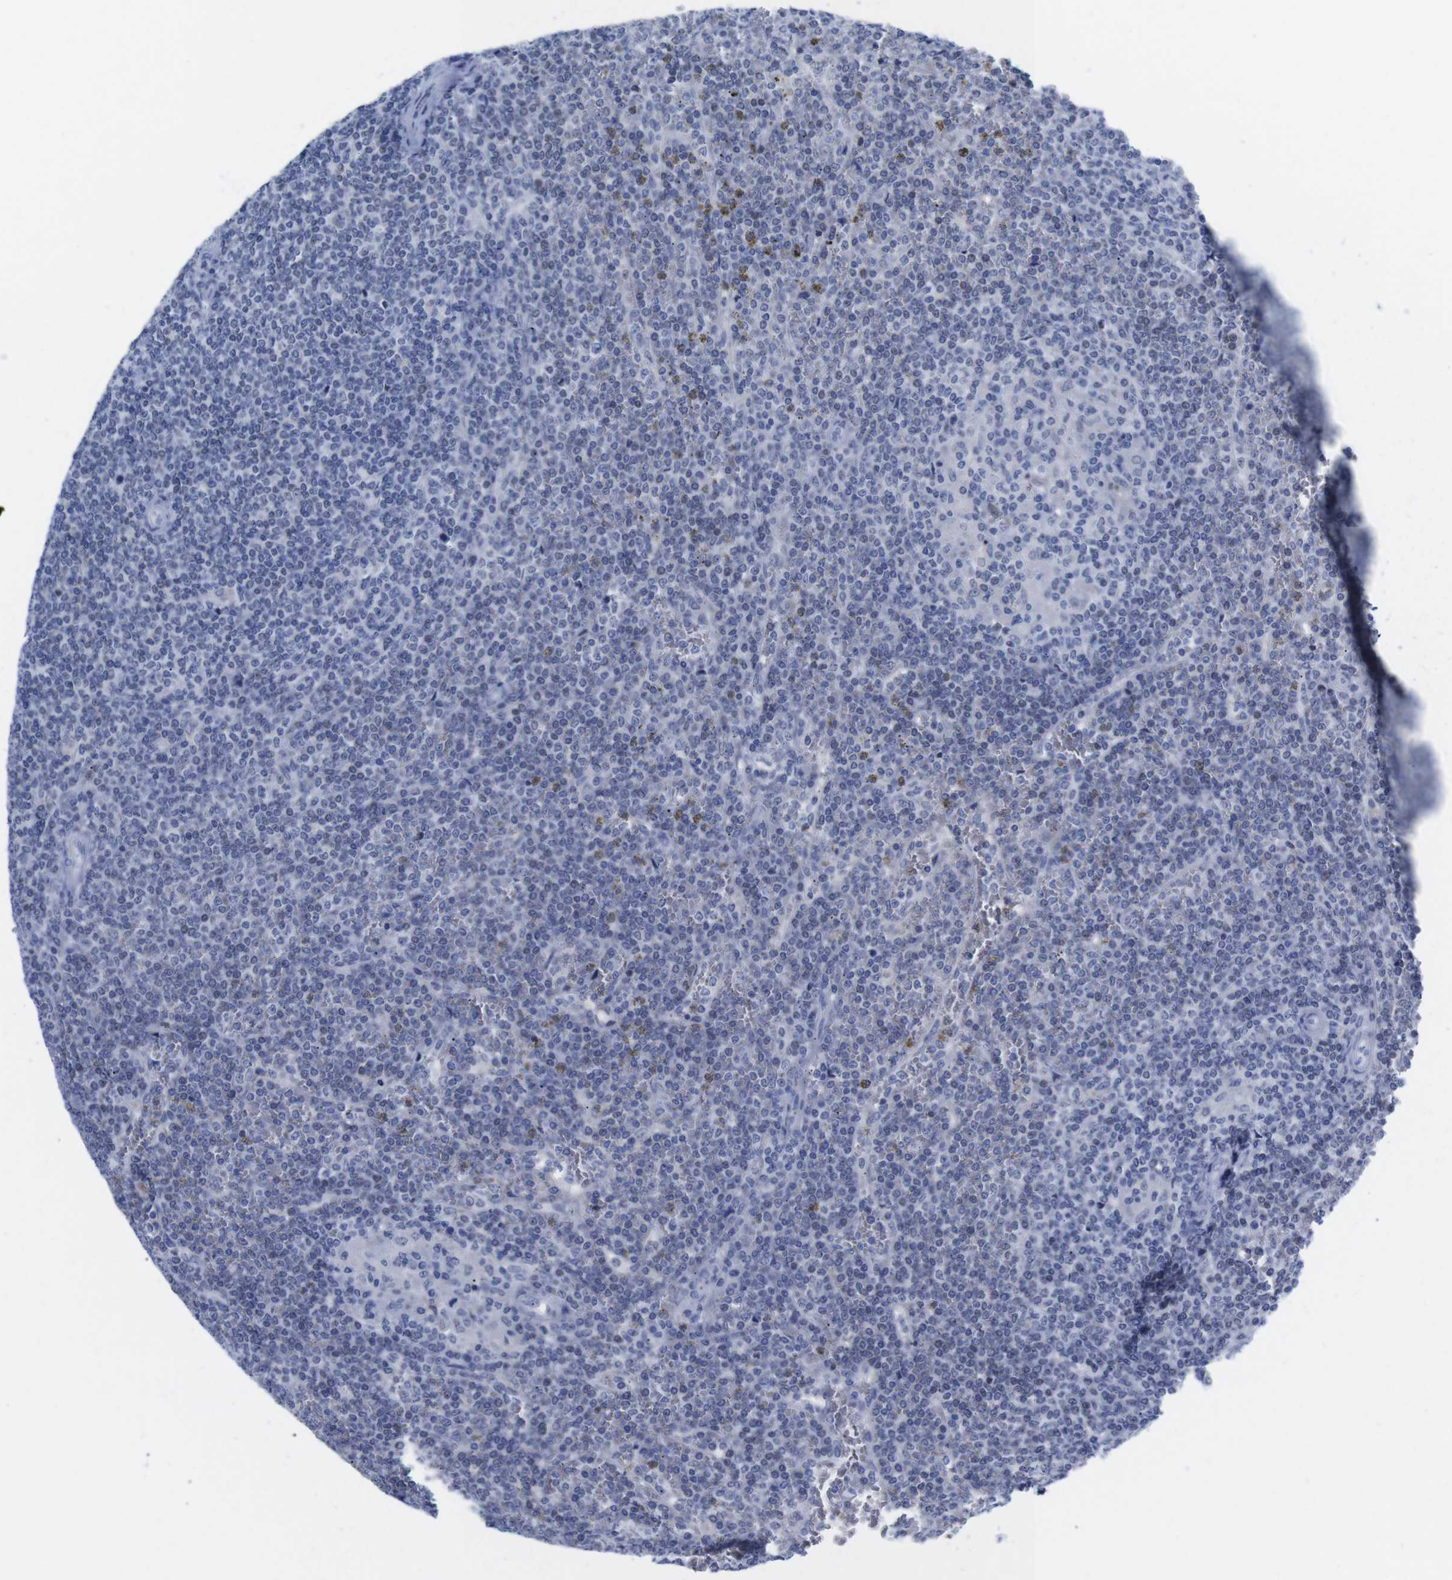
{"staining": {"intensity": "moderate", "quantity": "<25%", "location": "cytoplasmic/membranous"}, "tissue": "lymphoma", "cell_type": "Tumor cells", "image_type": "cancer", "snomed": [{"axis": "morphology", "description": "Malignant lymphoma, non-Hodgkin's type, Low grade"}, {"axis": "topography", "description": "Spleen"}], "caption": "Tumor cells reveal moderate cytoplasmic/membranous staining in about <25% of cells in low-grade malignant lymphoma, non-Hodgkin's type.", "gene": "LRRC55", "patient": {"sex": "female", "age": 19}}